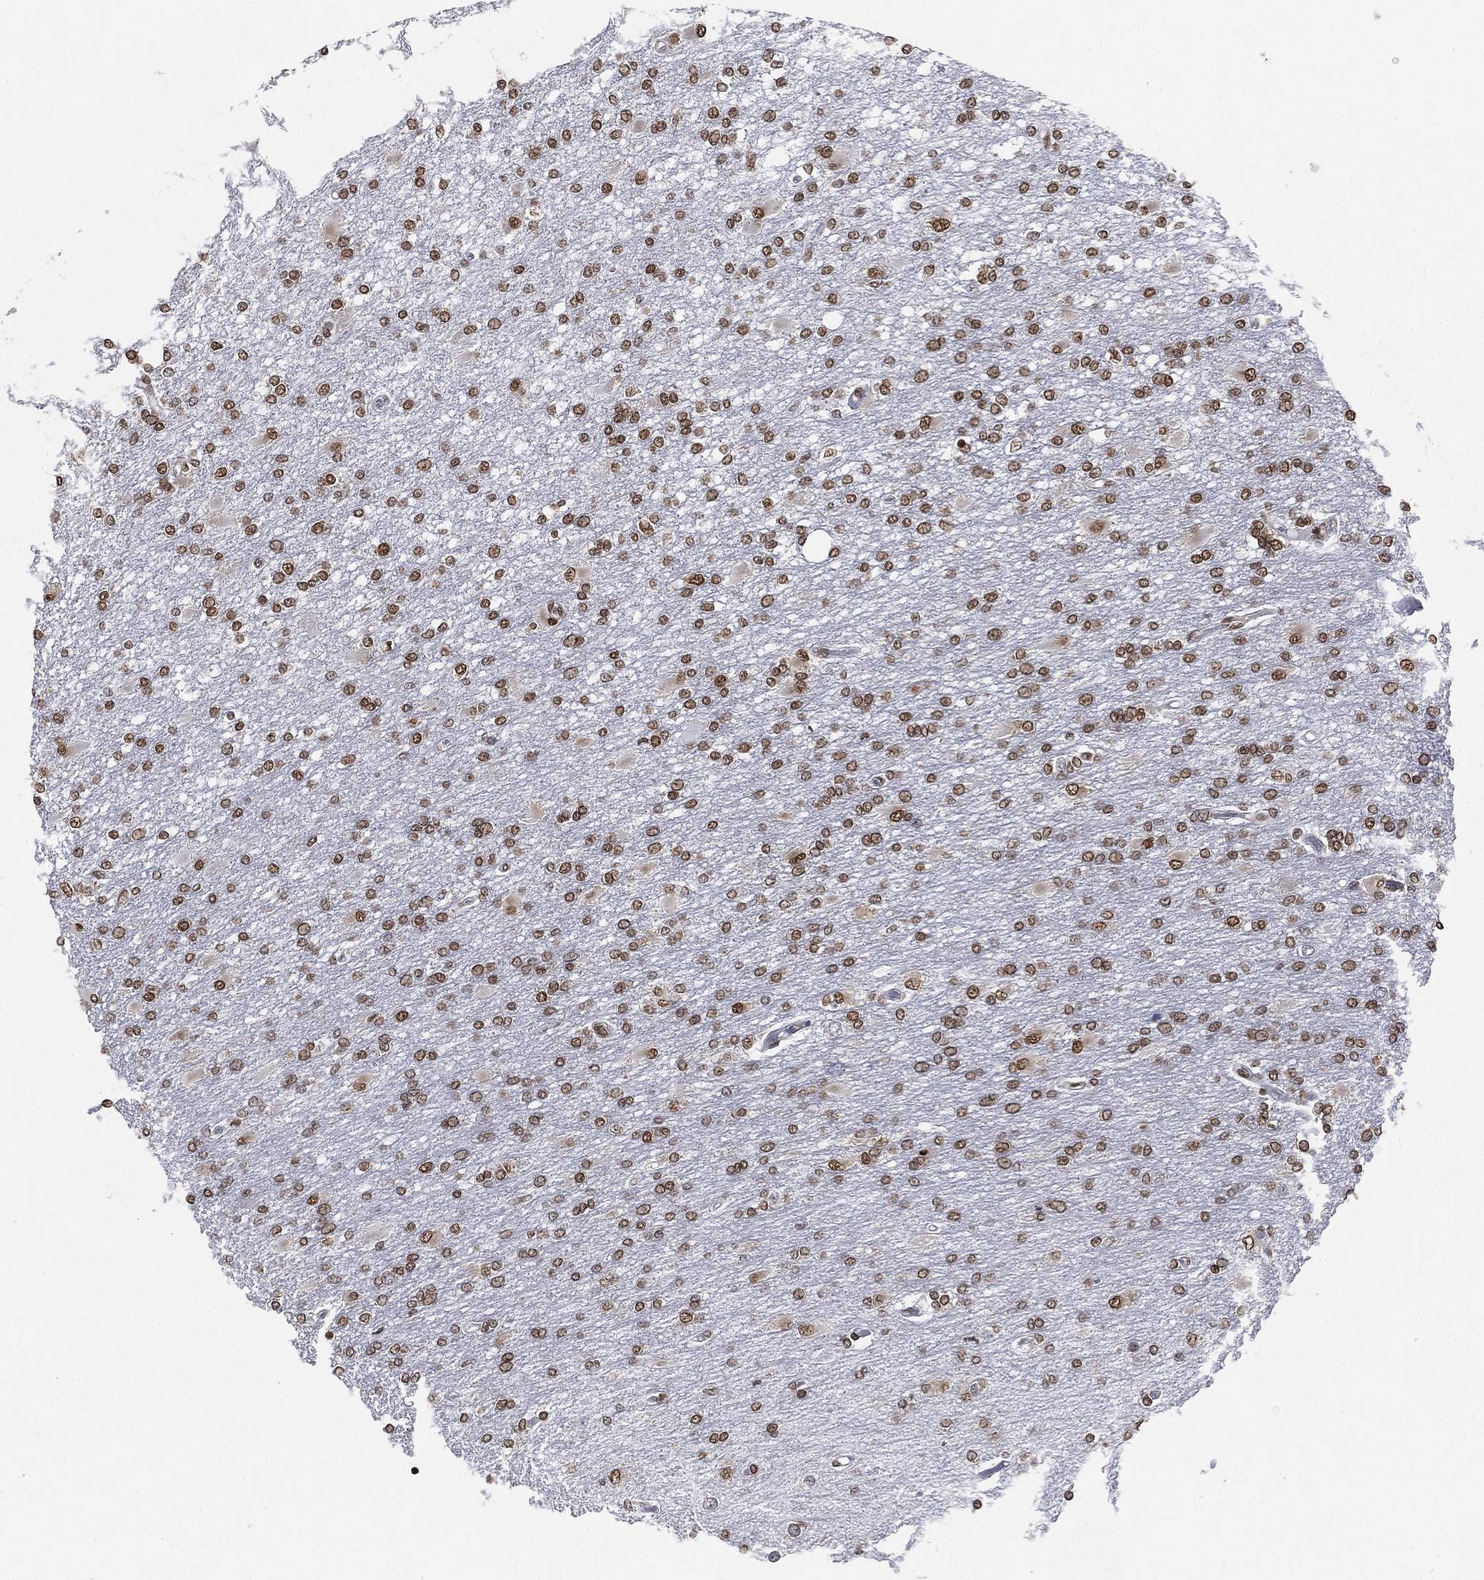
{"staining": {"intensity": "strong", "quantity": ">75%", "location": "nuclear"}, "tissue": "glioma", "cell_type": "Tumor cells", "image_type": "cancer", "snomed": [{"axis": "morphology", "description": "Glioma, malignant, High grade"}, {"axis": "topography", "description": "Cerebral cortex"}], "caption": "This photomicrograph reveals immunohistochemistry (IHC) staining of human malignant glioma (high-grade), with high strong nuclear expression in about >75% of tumor cells.", "gene": "FUBP3", "patient": {"sex": "male", "age": 79}}